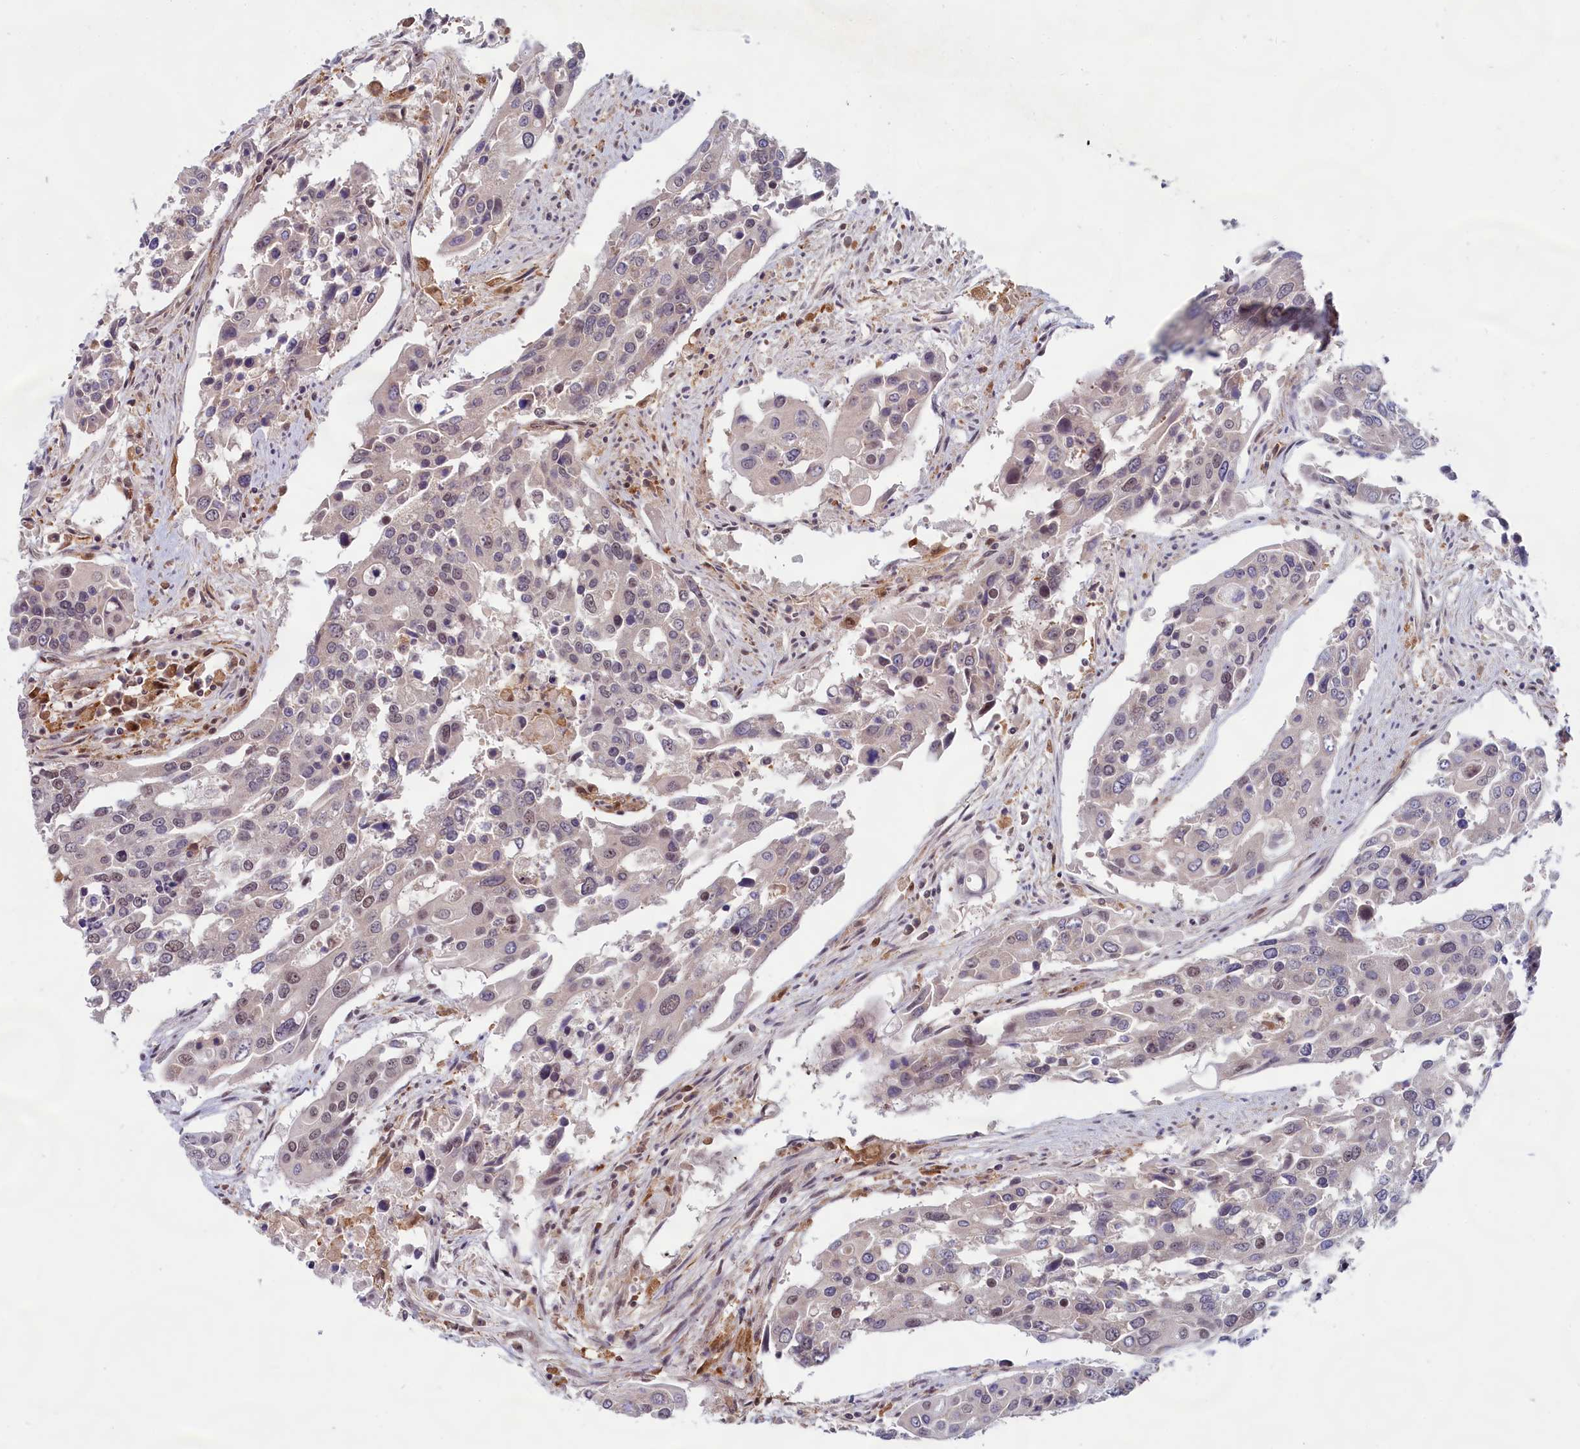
{"staining": {"intensity": "weak", "quantity": "25%-75%", "location": "nuclear"}, "tissue": "colorectal cancer", "cell_type": "Tumor cells", "image_type": "cancer", "snomed": [{"axis": "morphology", "description": "Adenocarcinoma, NOS"}, {"axis": "topography", "description": "Colon"}], "caption": "Human adenocarcinoma (colorectal) stained for a protein (brown) exhibits weak nuclear positive expression in about 25%-75% of tumor cells.", "gene": "C1D", "patient": {"sex": "male", "age": 77}}